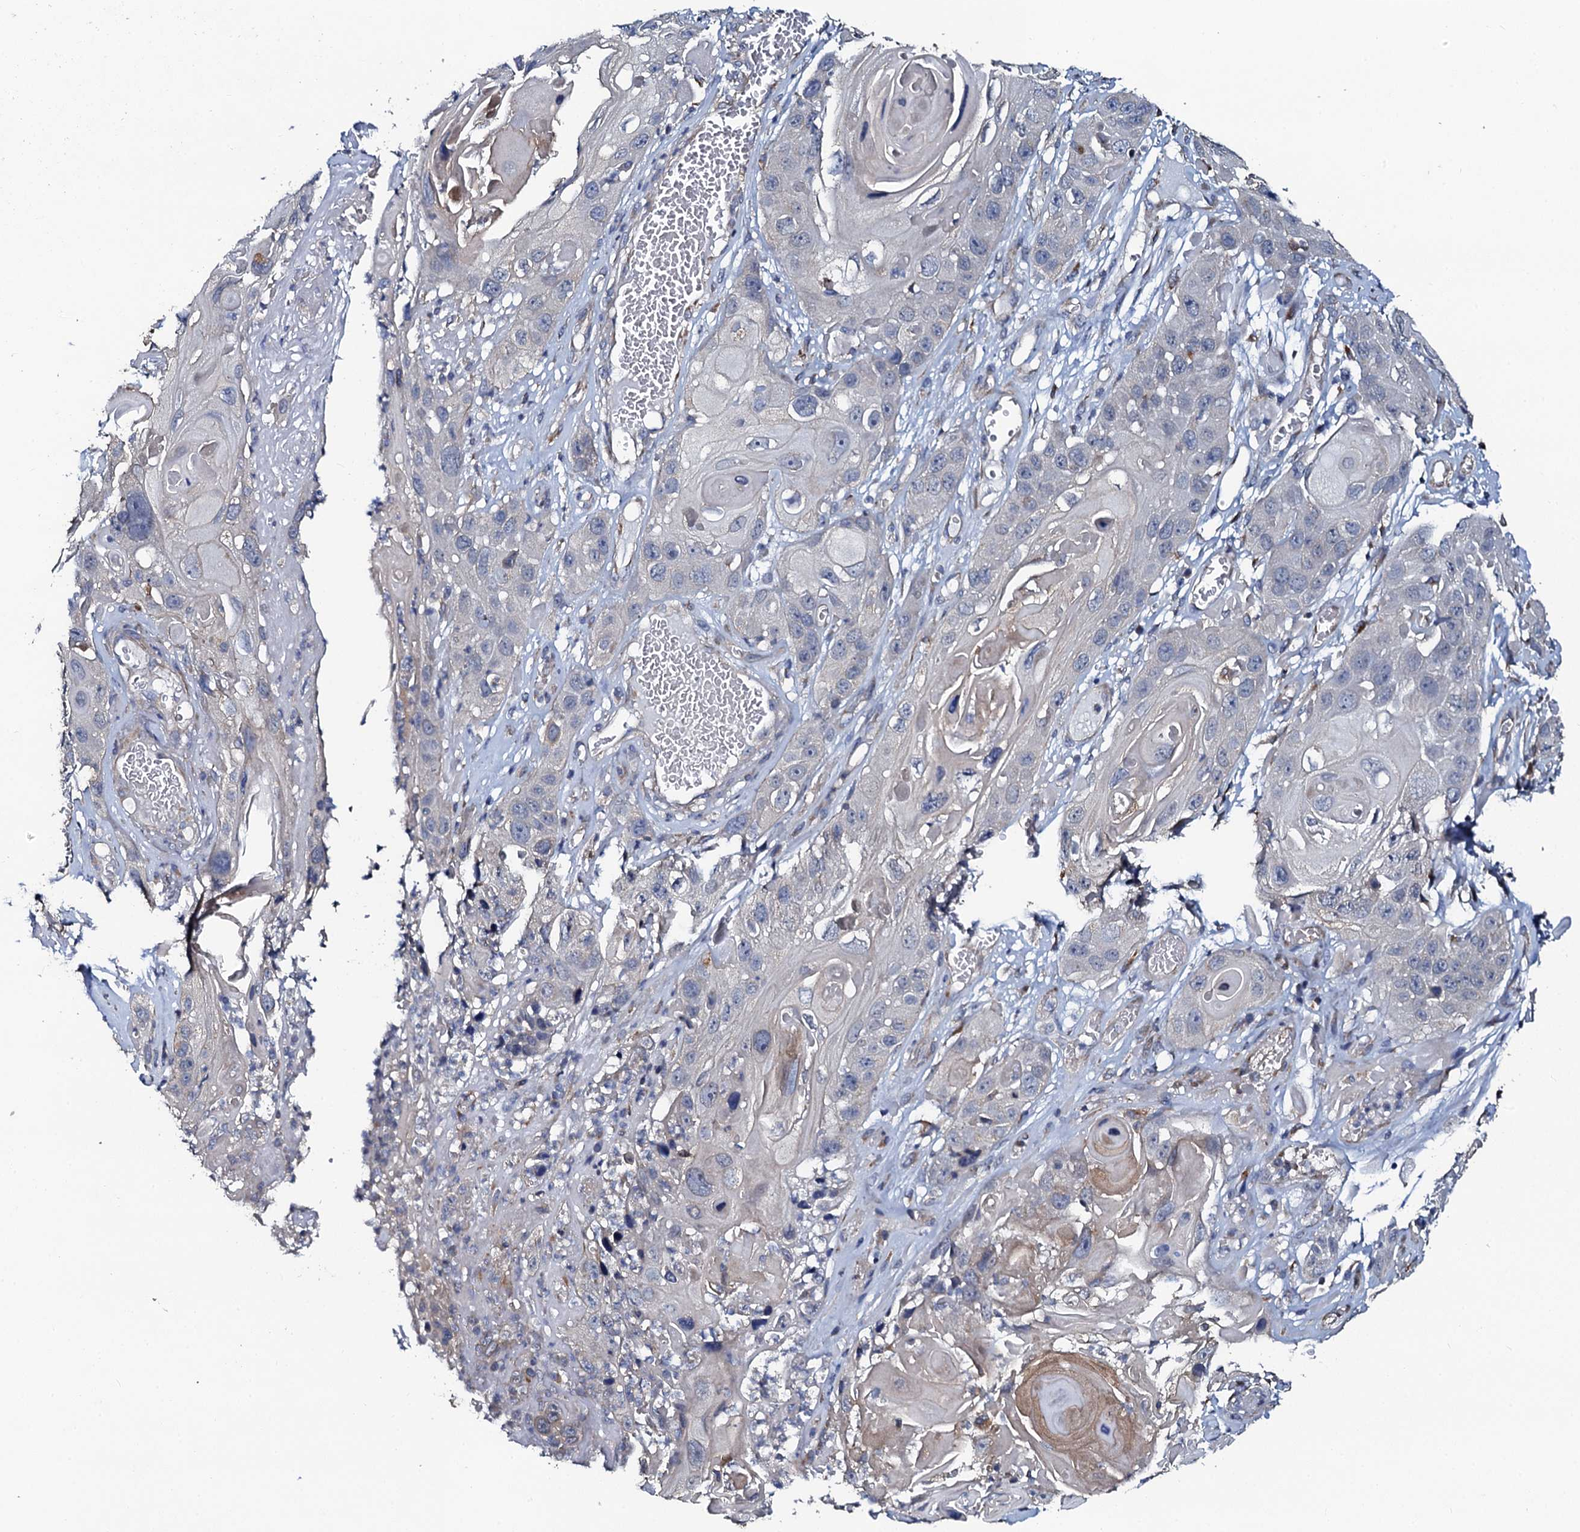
{"staining": {"intensity": "negative", "quantity": "none", "location": "none"}, "tissue": "skin cancer", "cell_type": "Tumor cells", "image_type": "cancer", "snomed": [{"axis": "morphology", "description": "Squamous cell carcinoma, NOS"}, {"axis": "topography", "description": "Skin"}], "caption": "Immunohistochemical staining of skin cancer demonstrates no significant staining in tumor cells.", "gene": "GLCE", "patient": {"sex": "male", "age": 55}}